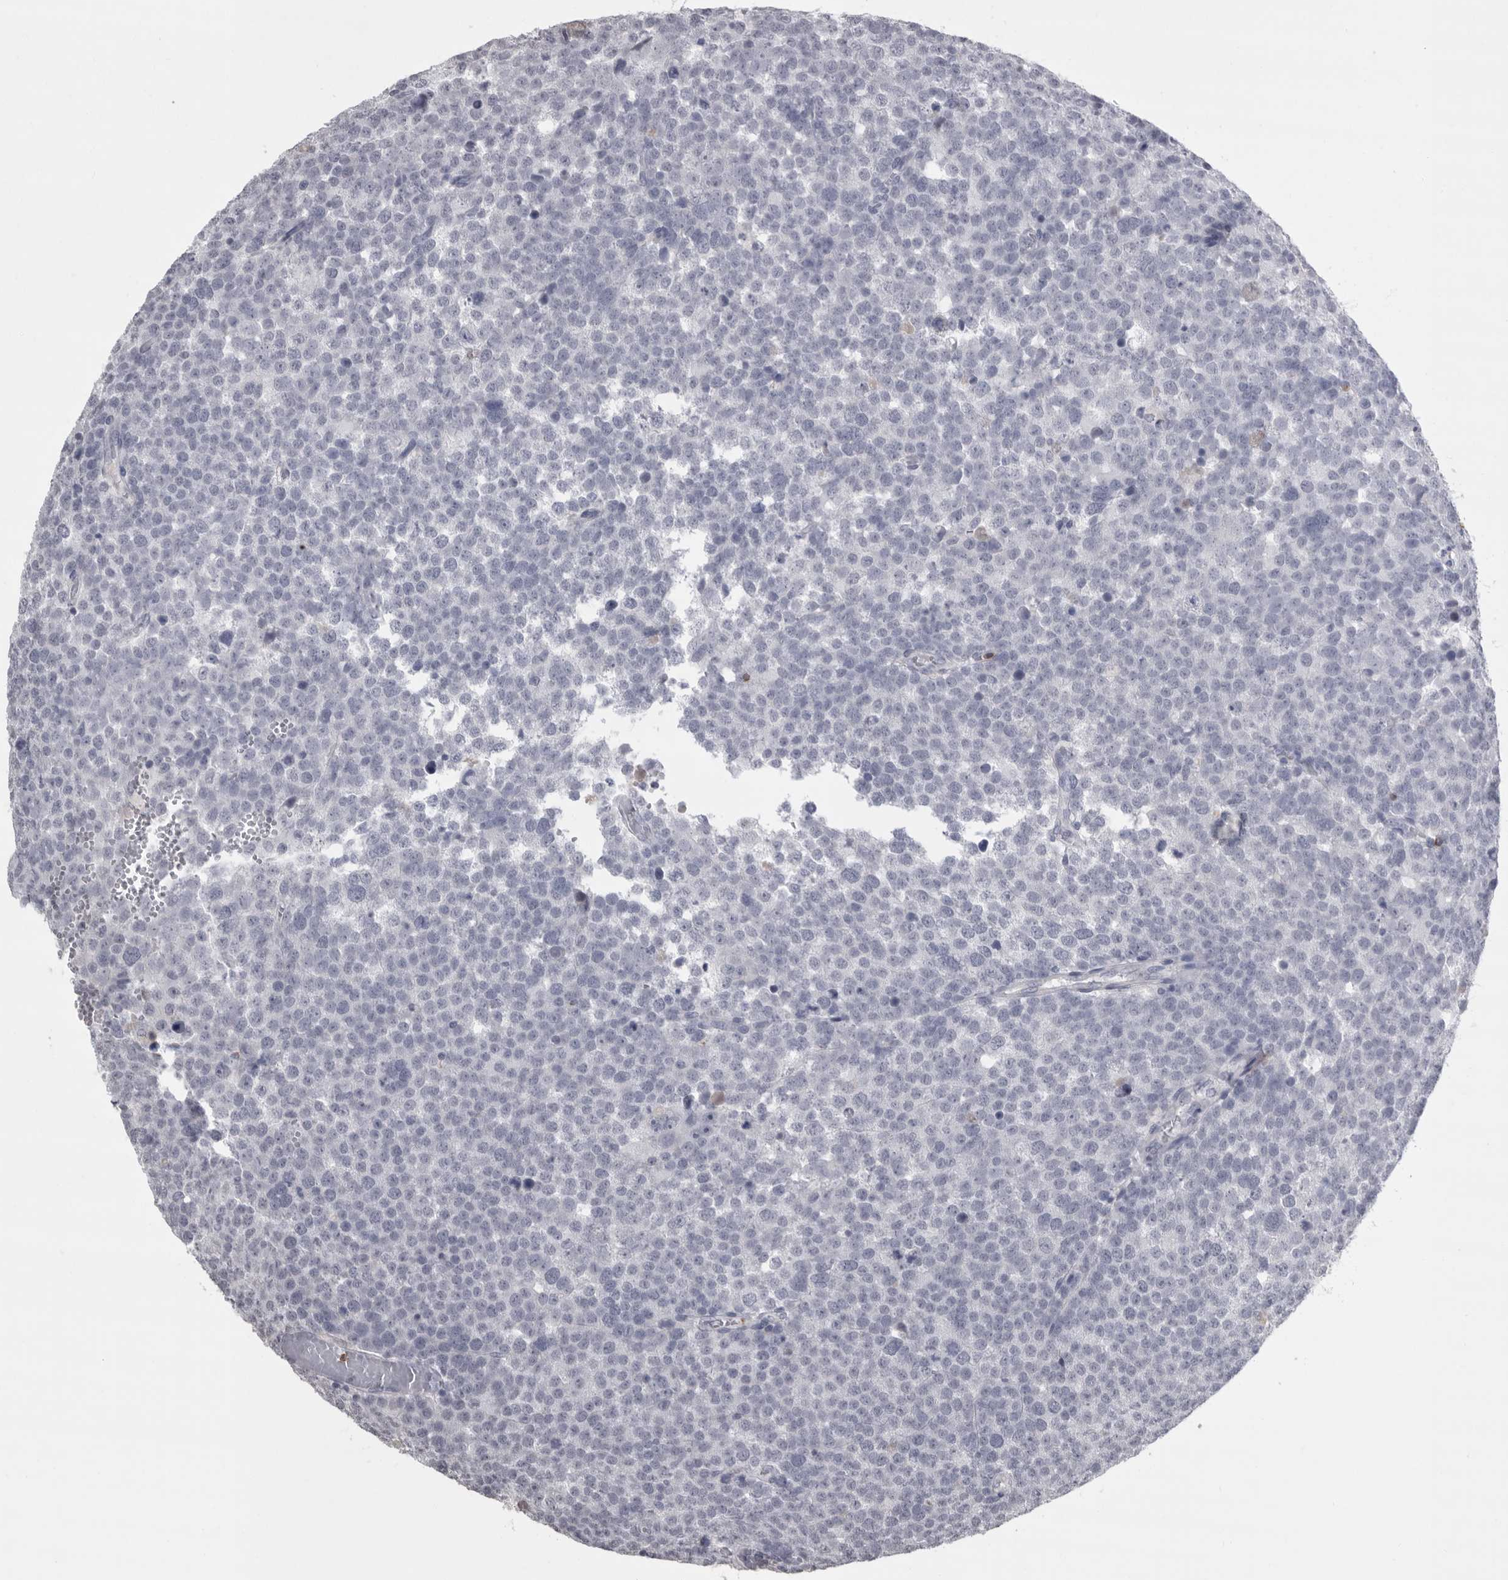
{"staining": {"intensity": "negative", "quantity": "none", "location": "none"}, "tissue": "testis cancer", "cell_type": "Tumor cells", "image_type": "cancer", "snomed": [{"axis": "morphology", "description": "Seminoma, NOS"}, {"axis": "topography", "description": "Testis"}], "caption": "The photomicrograph shows no significant positivity in tumor cells of testis cancer.", "gene": "GNLY", "patient": {"sex": "male", "age": 71}}